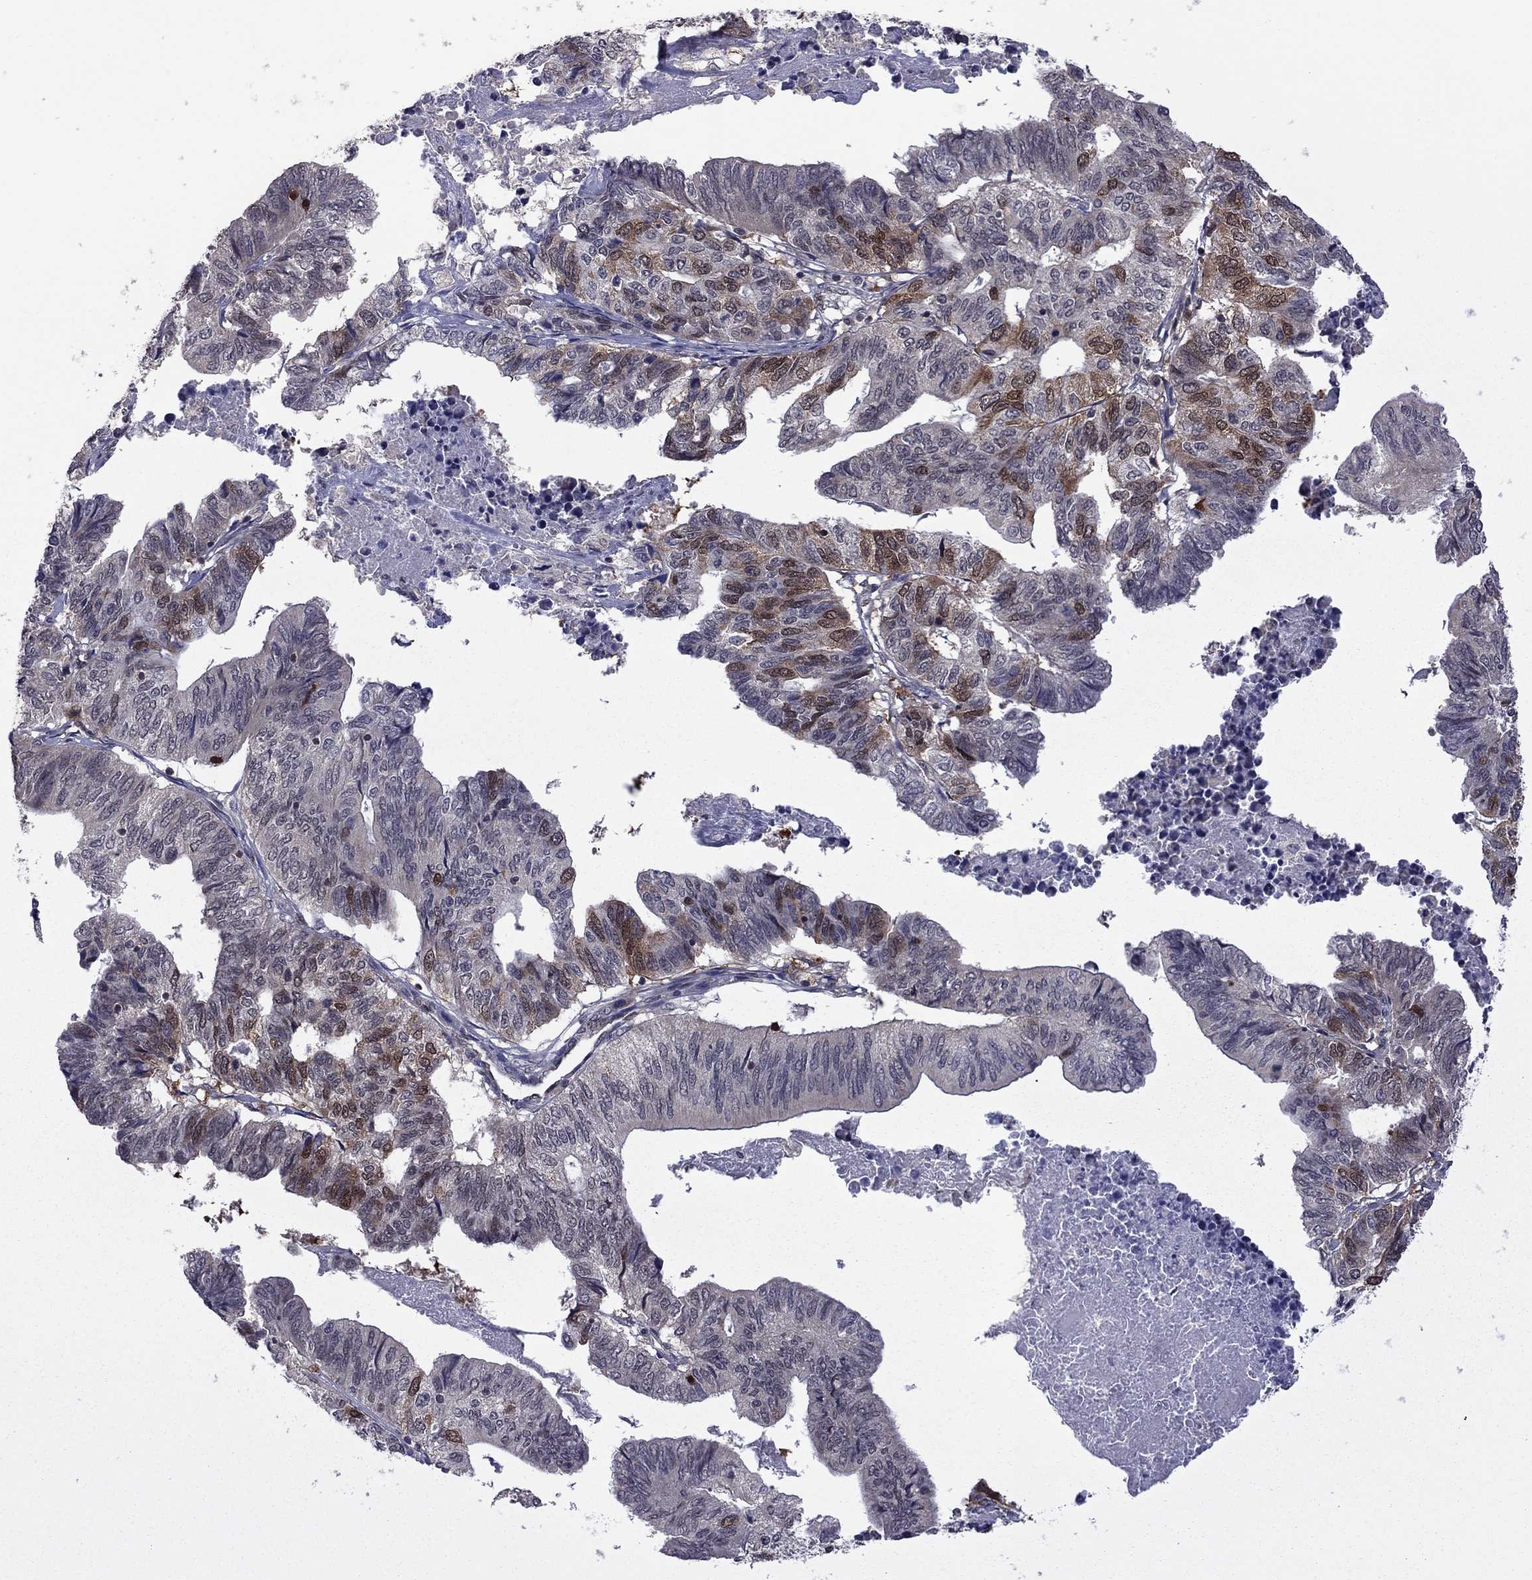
{"staining": {"intensity": "strong", "quantity": "<25%", "location": "cytoplasmic/membranous"}, "tissue": "stomach cancer", "cell_type": "Tumor cells", "image_type": "cancer", "snomed": [{"axis": "morphology", "description": "Adenocarcinoma, NOS"}, {"axis": "topography", "description": "Stomach, upper"}], "caption": "Protein analysis of stomach cancer tissue displays strong cytoplasmic/membranous positivity in approximately <25% of tumor cells. The staining is performed using DAB (3,3'-diaminobenzidine) brown chromogen to label protein expression. The nuclei are counter-stained blue using hematoxylin.", "gene": "GPAA1", "patient": {"sex": "female", "age": 67}}